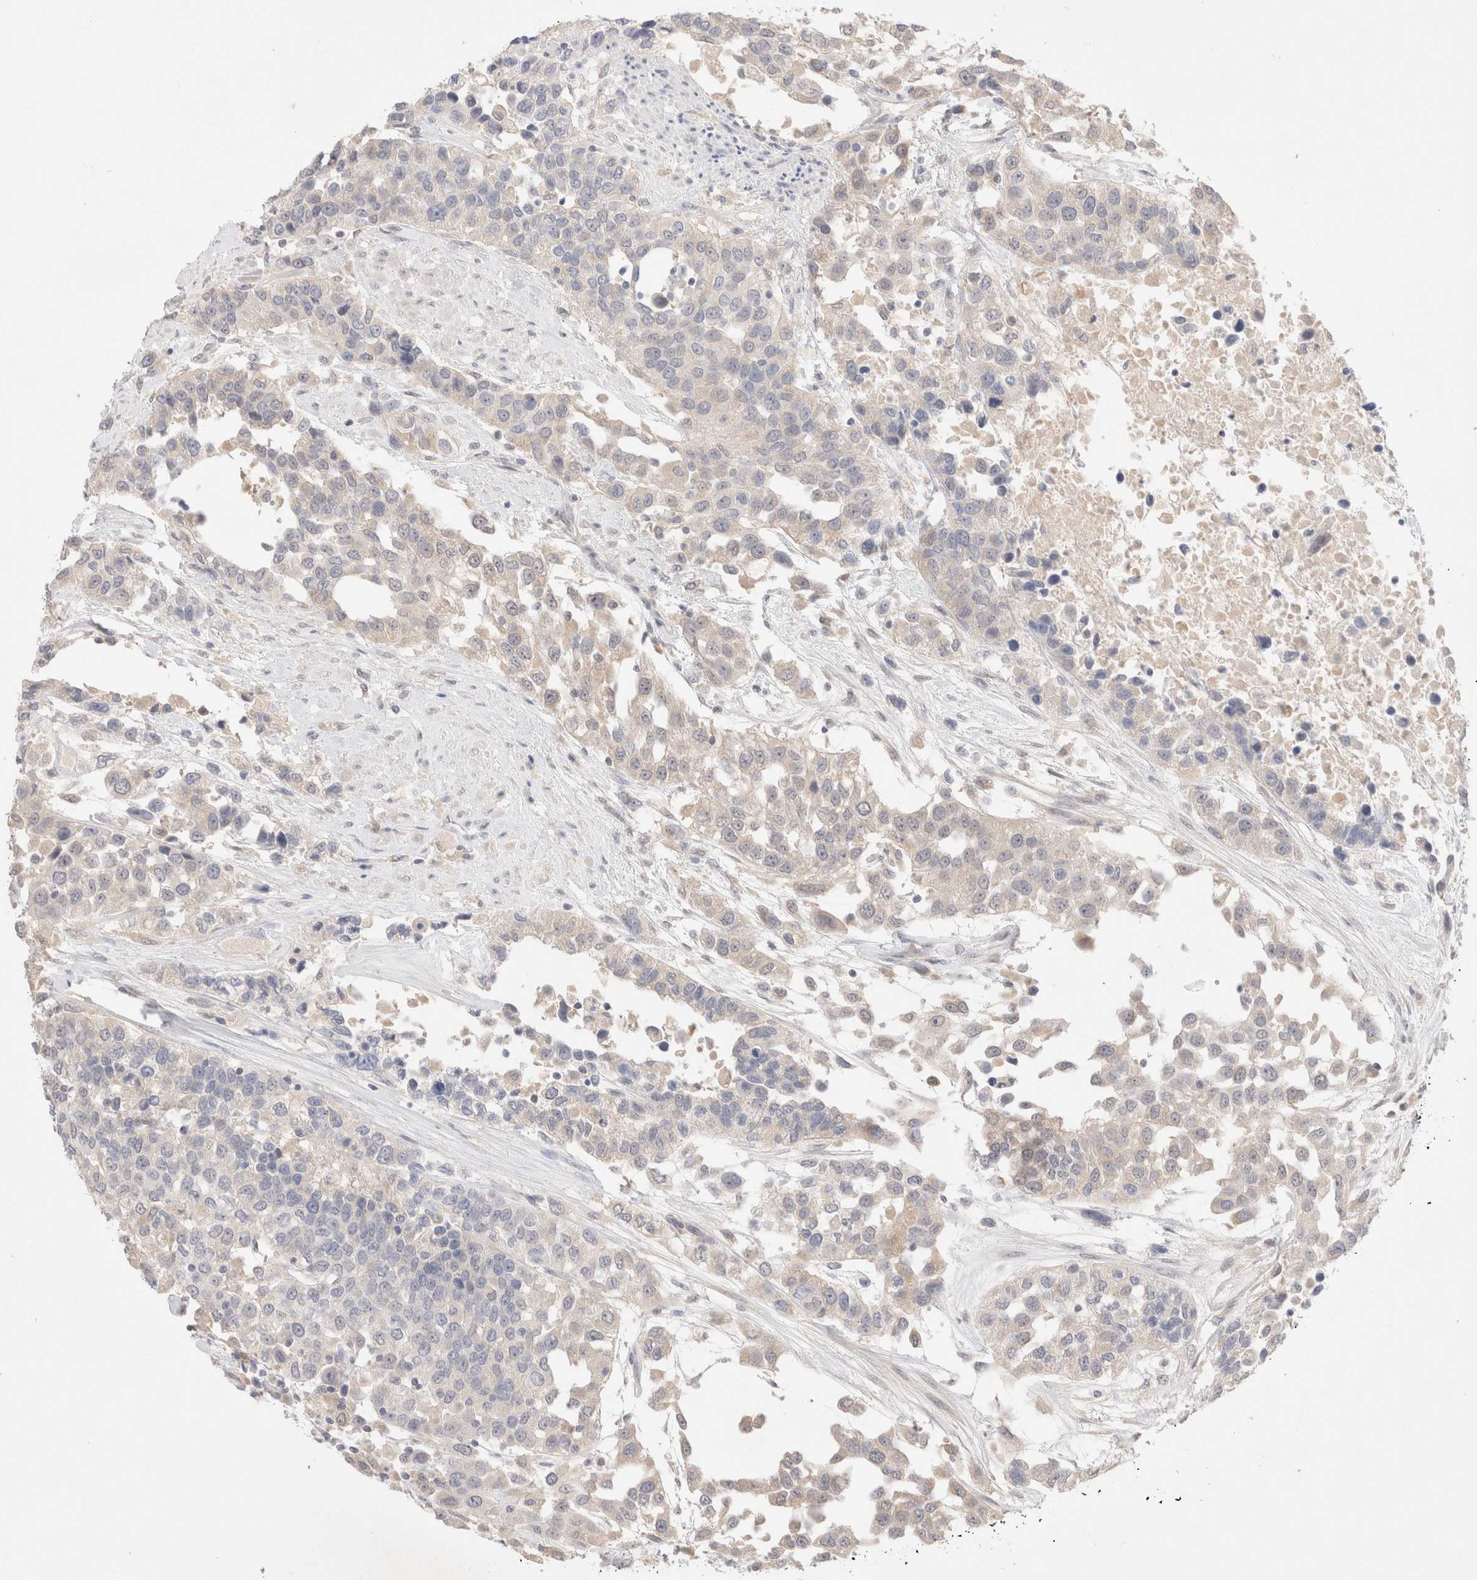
{"staining": {"intensity": "weak", "quantity": "<25%", "location": "cytoplasmic/membranous"}, "tissue": "urothelial cancer", "cell_type": "Tumor cells", "image_type": "cancer", "snomed": [{"axis": "morphology", "description": "Urothelial carcinoma, High grade"}, {"axis": "topography", "description": "Urinary bladder"}], "caption": "High-grade urothelial carcinoma stained for a protein using immunohistochemistry (IHC) shows no staining tumor cells.", "gene": "SPATA20", "patient": {"sex": "female", "age": 80}}